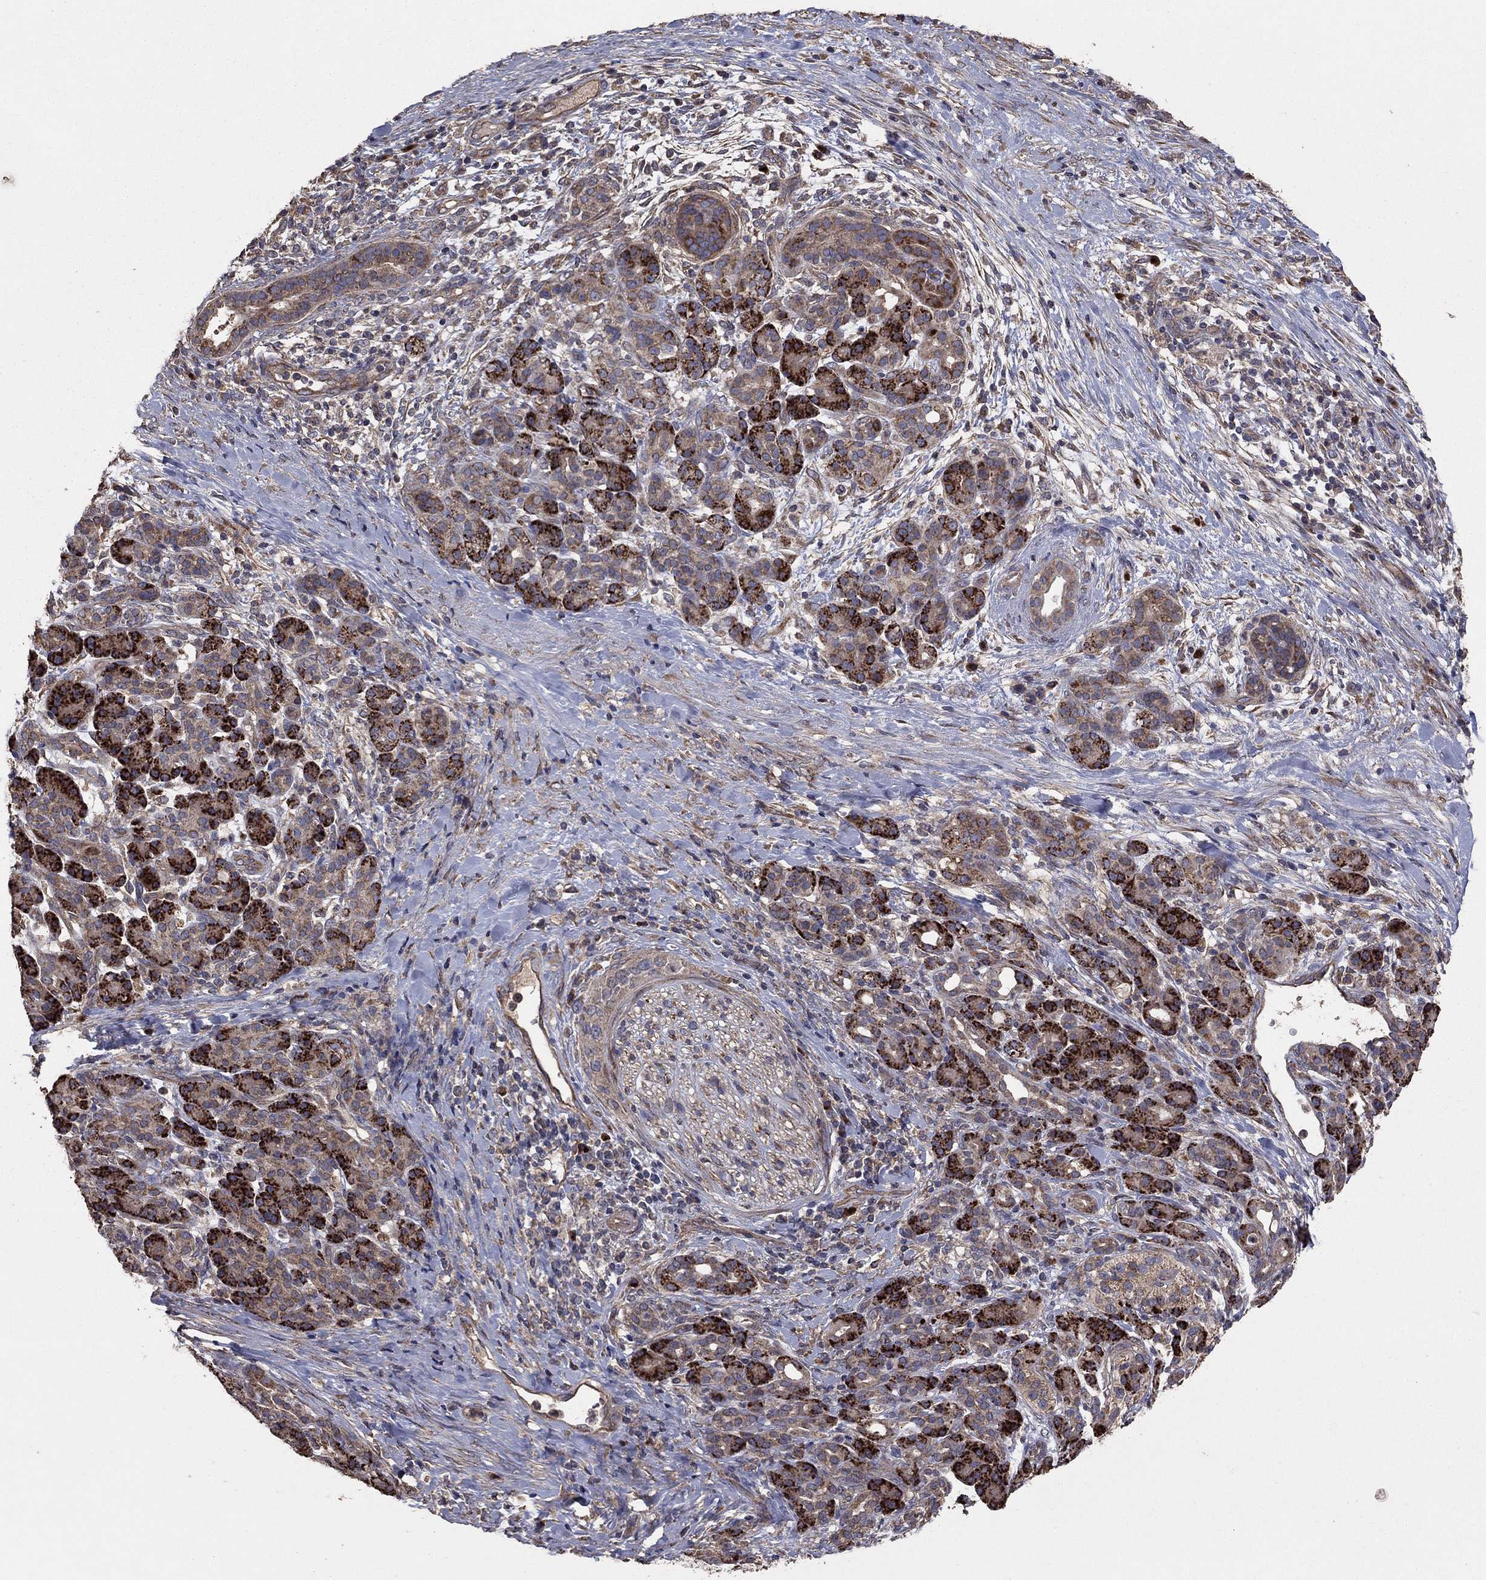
{"staining": {"intensity": "strong", "quantity": "25%-75%", "location": "cytoplasmic/membranous"}, "tissue": "pancreatic cancer", "cell_type": "Tumor cells", "image_type": "cancer", "snomed": [{"axis": "morphology", "description": "Adenocarcinoma, NOS"}, {"axis": "topography", "description": "Pancreas"}], "caption": "Pancreatic cancer (adenocarcinoma) stained for a protein demonstrates strong cytoplasmic/membranous positivity in tumor cells. The staining was performed using DAB (3,3'-diaminobenzidine), with brown indicating positive protein expression. Nuclei are stained blue with hematoxylin.", "gene": "FLT4", "patient": {"sex": "male", "age": 44}}